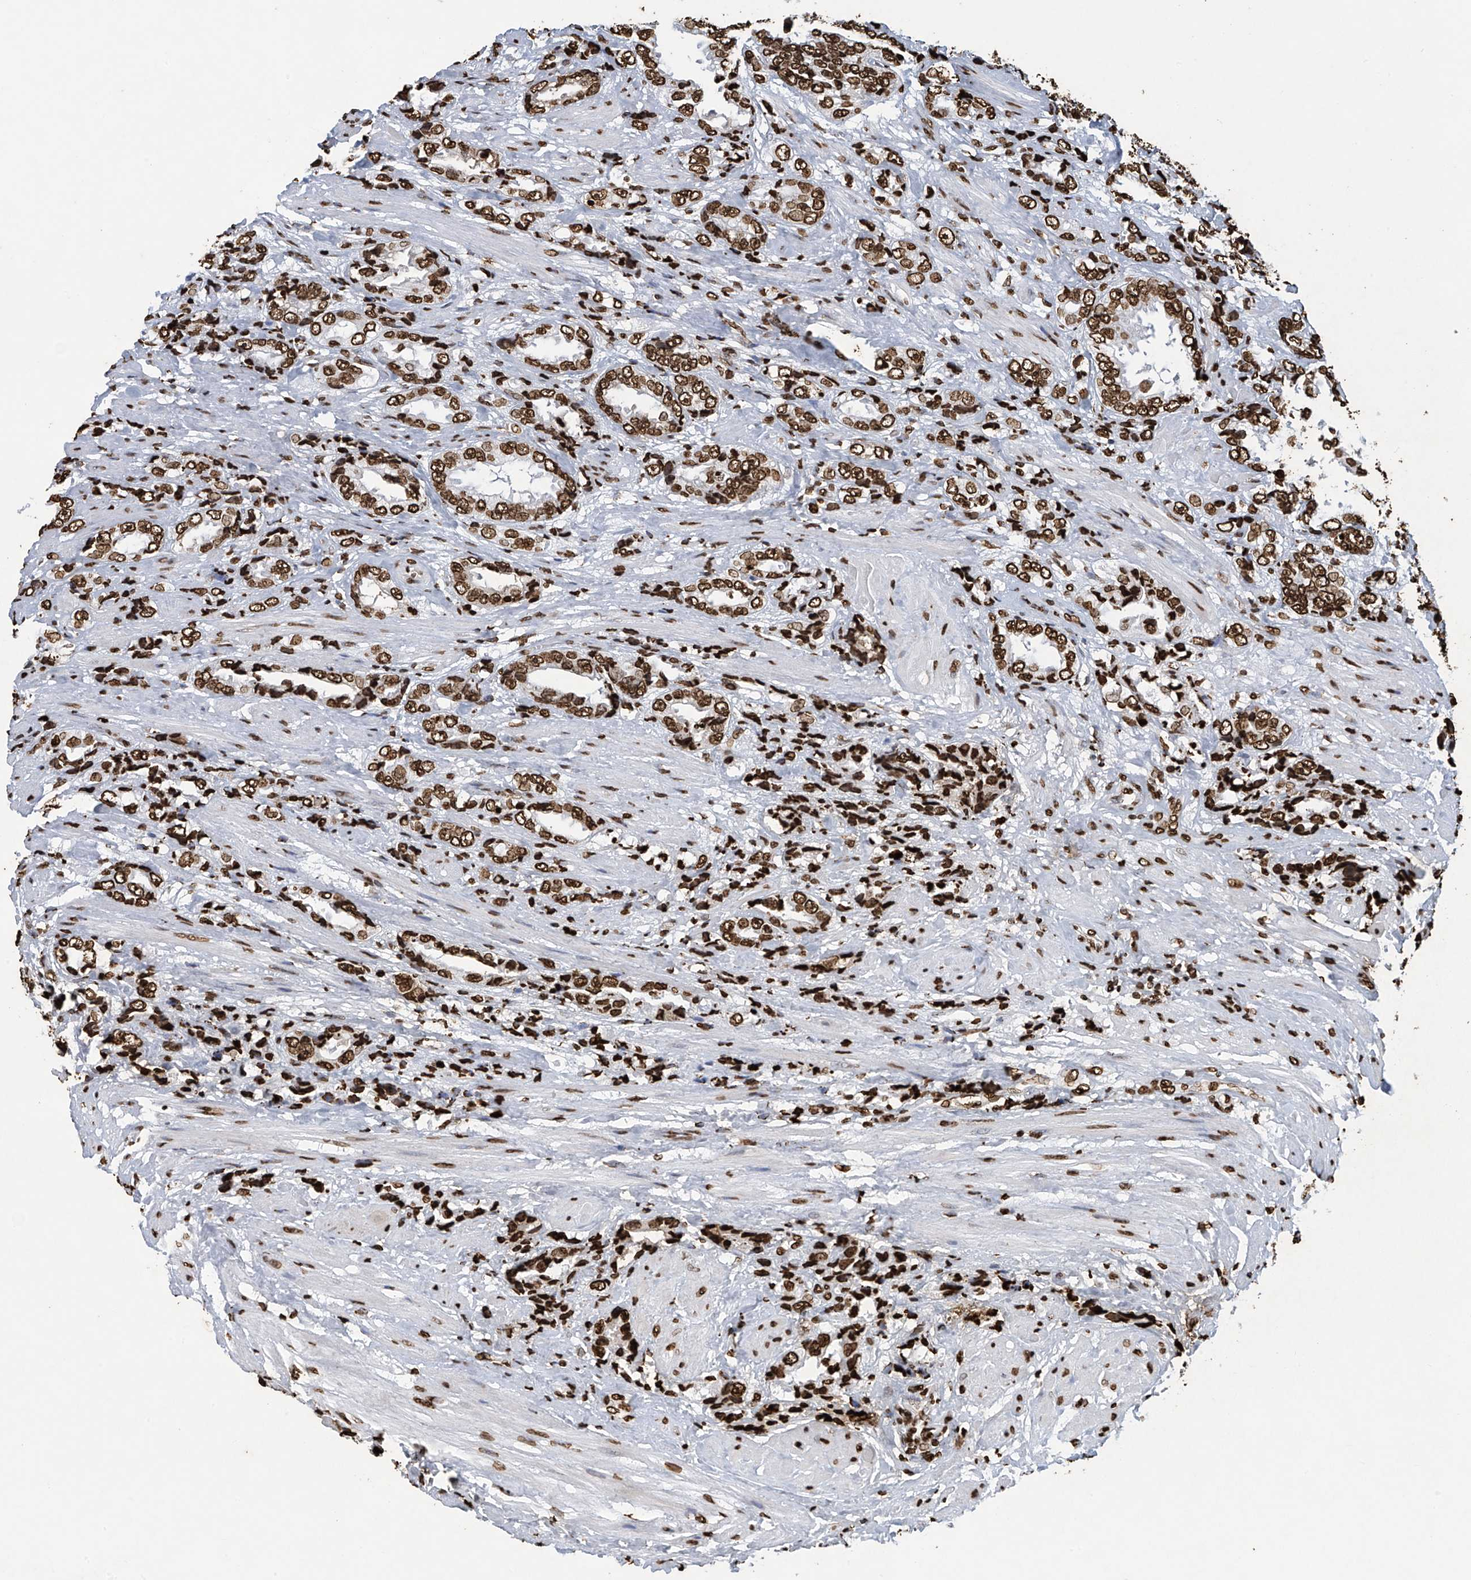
{"staining": {"intensity": "strong", "quantity": ">75%", "location": "nuclear"}, "tissue": "prostate cancer", "cell_type": "Tumor cells", "image_type": "cancer", "snomed": [{"axis": "morphology", "description": "Adenocarcinoma, High grade"}, {"axis": "topography", "description": "Prostate"}], "caption": "Protein staining exhibits strong nuclear staining in about >75% of tumor cells in prostate cancer (high-grade adenocarcinoma).", "gene": "H3-3A", "patient": {"sex": "male", "age": 61}}